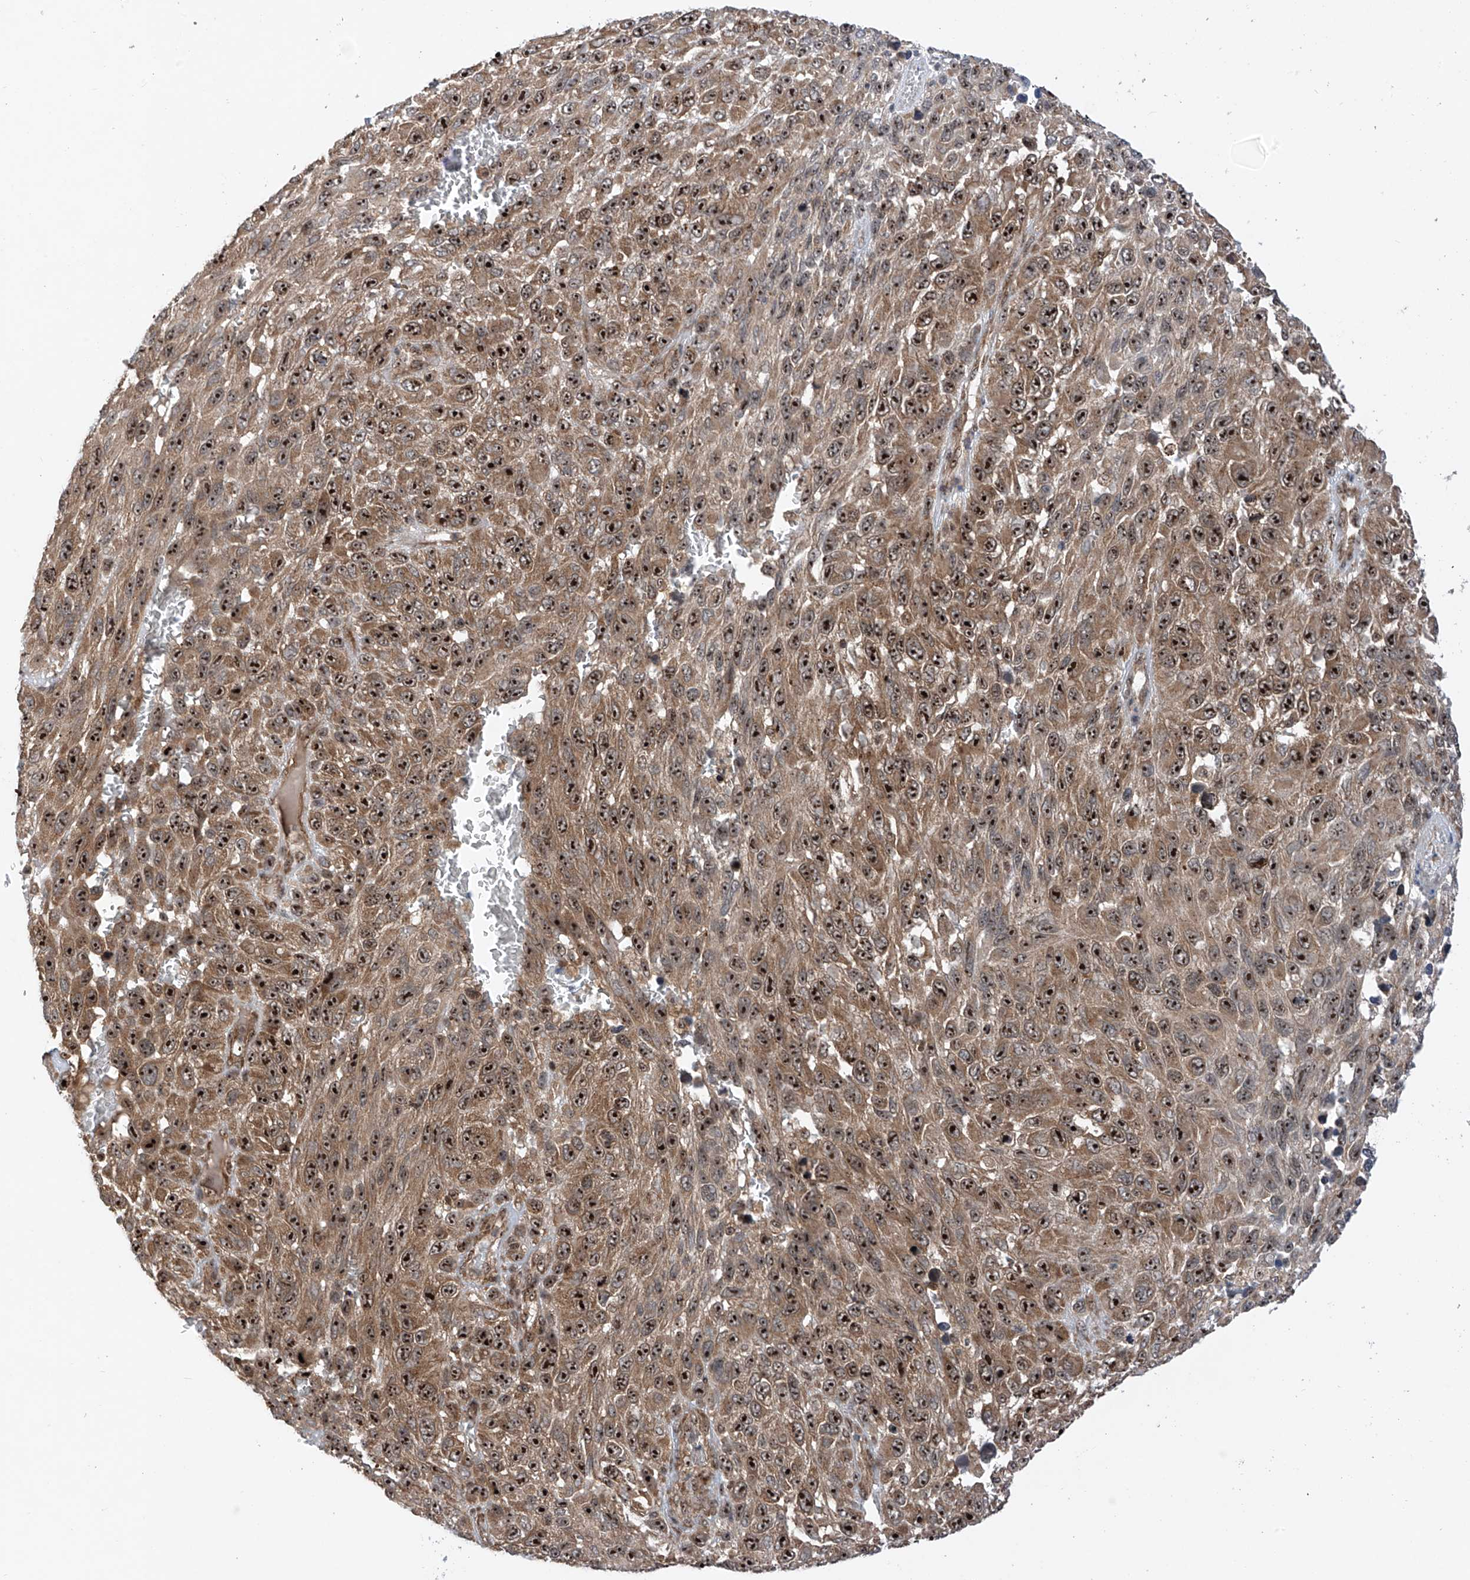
{"staining": {"intensity": "strong", "quantity": ">75%", "location": "cytoplasmic/membranous,nuclear"}, "tissue": "melanoma", "cell_type": "Tumor cells", "image_type": "cancer", "snomed": [{"axis": "morphology", "description": "Malignant melanoma, NOS"}, {"axis": "topography", "description": "Skin"}], "caption": "A brown stain labels strong cytoplasmic/membranous and nuclear staining of a protein in human melanoma tumor cells.", "gene": "C1orf131", "patient": {"sex": "female", "age": 96}}